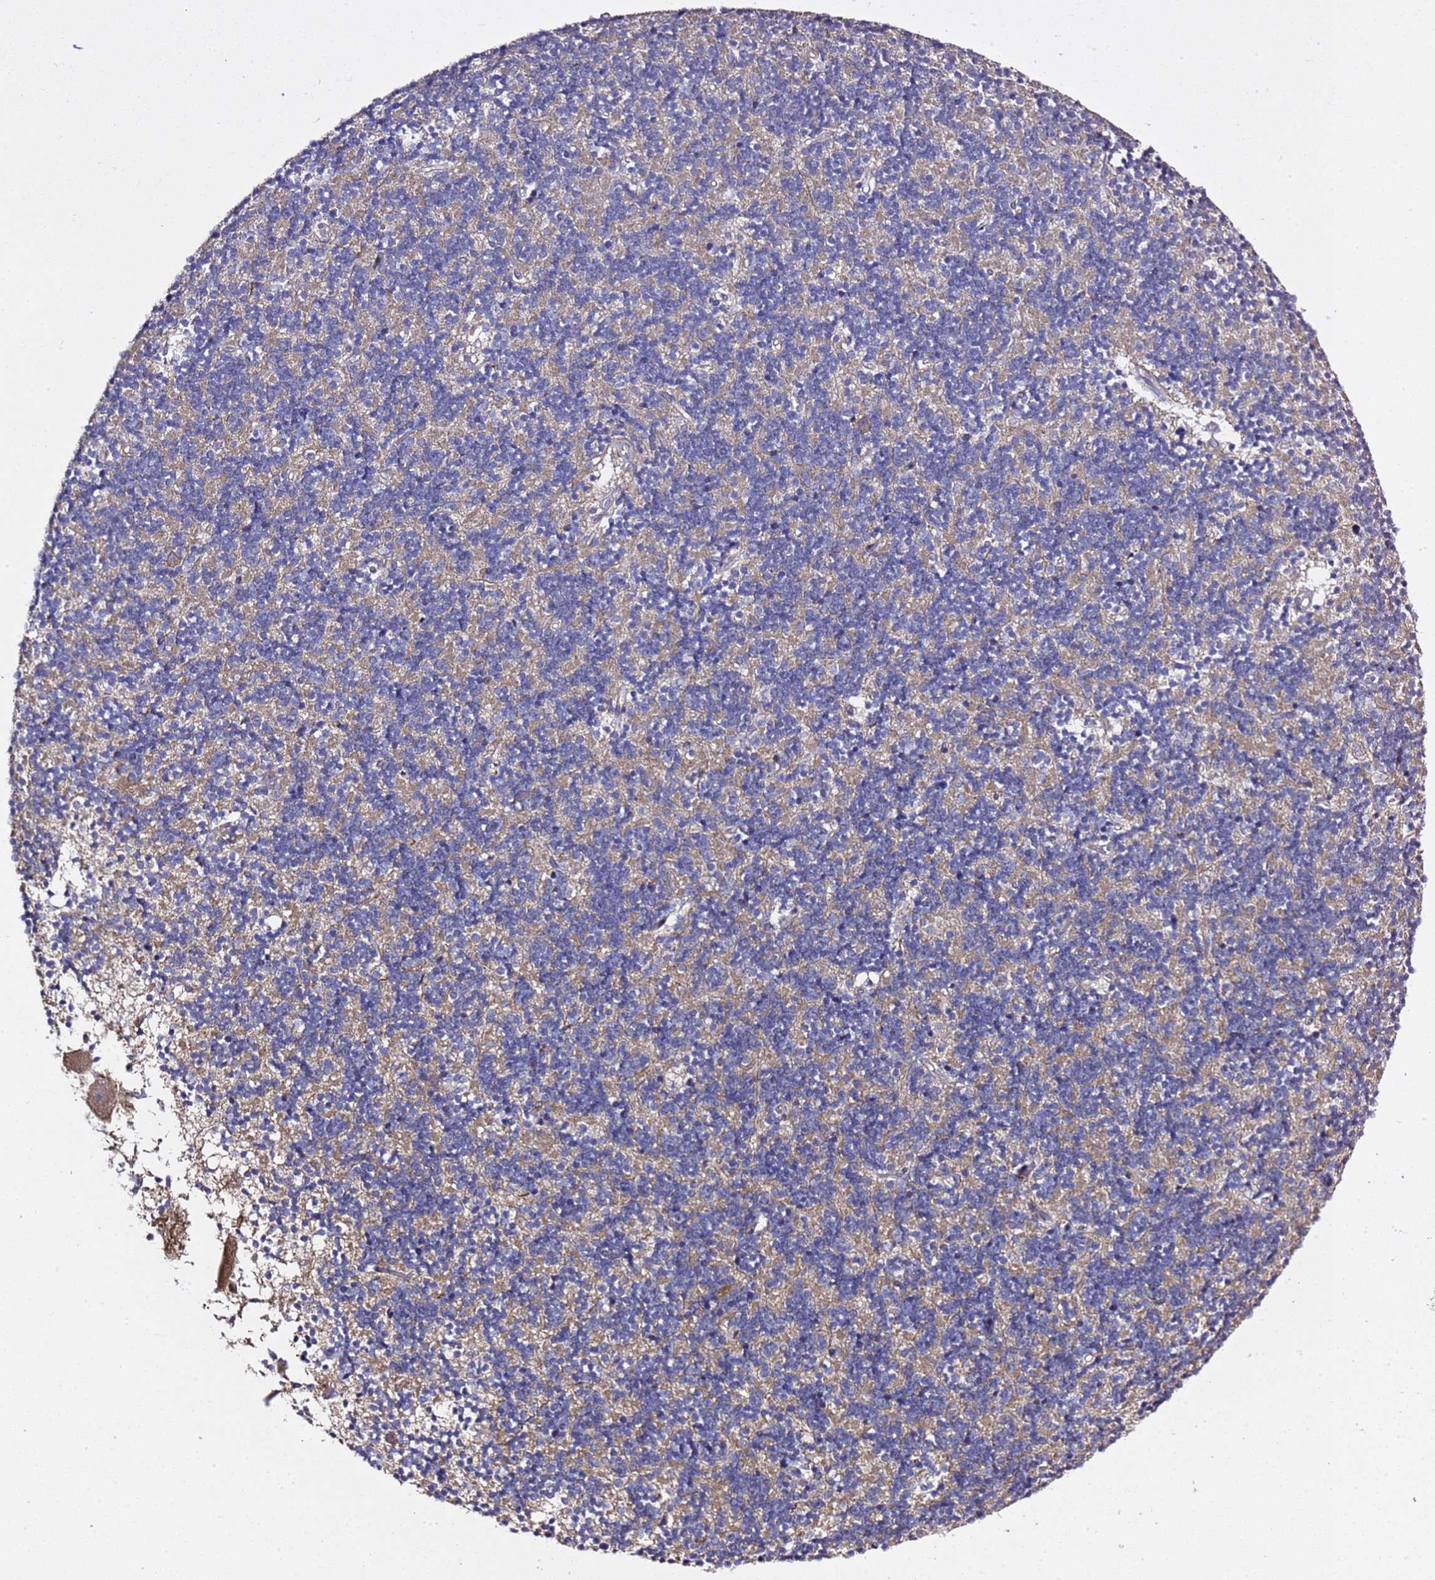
{"staining": {"intensity": "weak", "quantity": "25%-75%", "location": "cytoplasmic/membranous"}, "tissue": "cerebellum", "cell_type": "Cells in granular layer", "image_type": "normal", "snomed": [{"axis": "morphology", "description": "Normal tissue, NOS"}, {"axis": "topography", "description": "Cerebellum"}], "caption": "Immunohistochemistry (IHC) image of normal human cerebellum stained for a protein (brown), which demonstrates low levels of weak cytoplasmic/membranous staining in about 25%-75% of cells in granular layer.", "gene": "ALG3", "patient": {"sex": "male", "age": 54}}